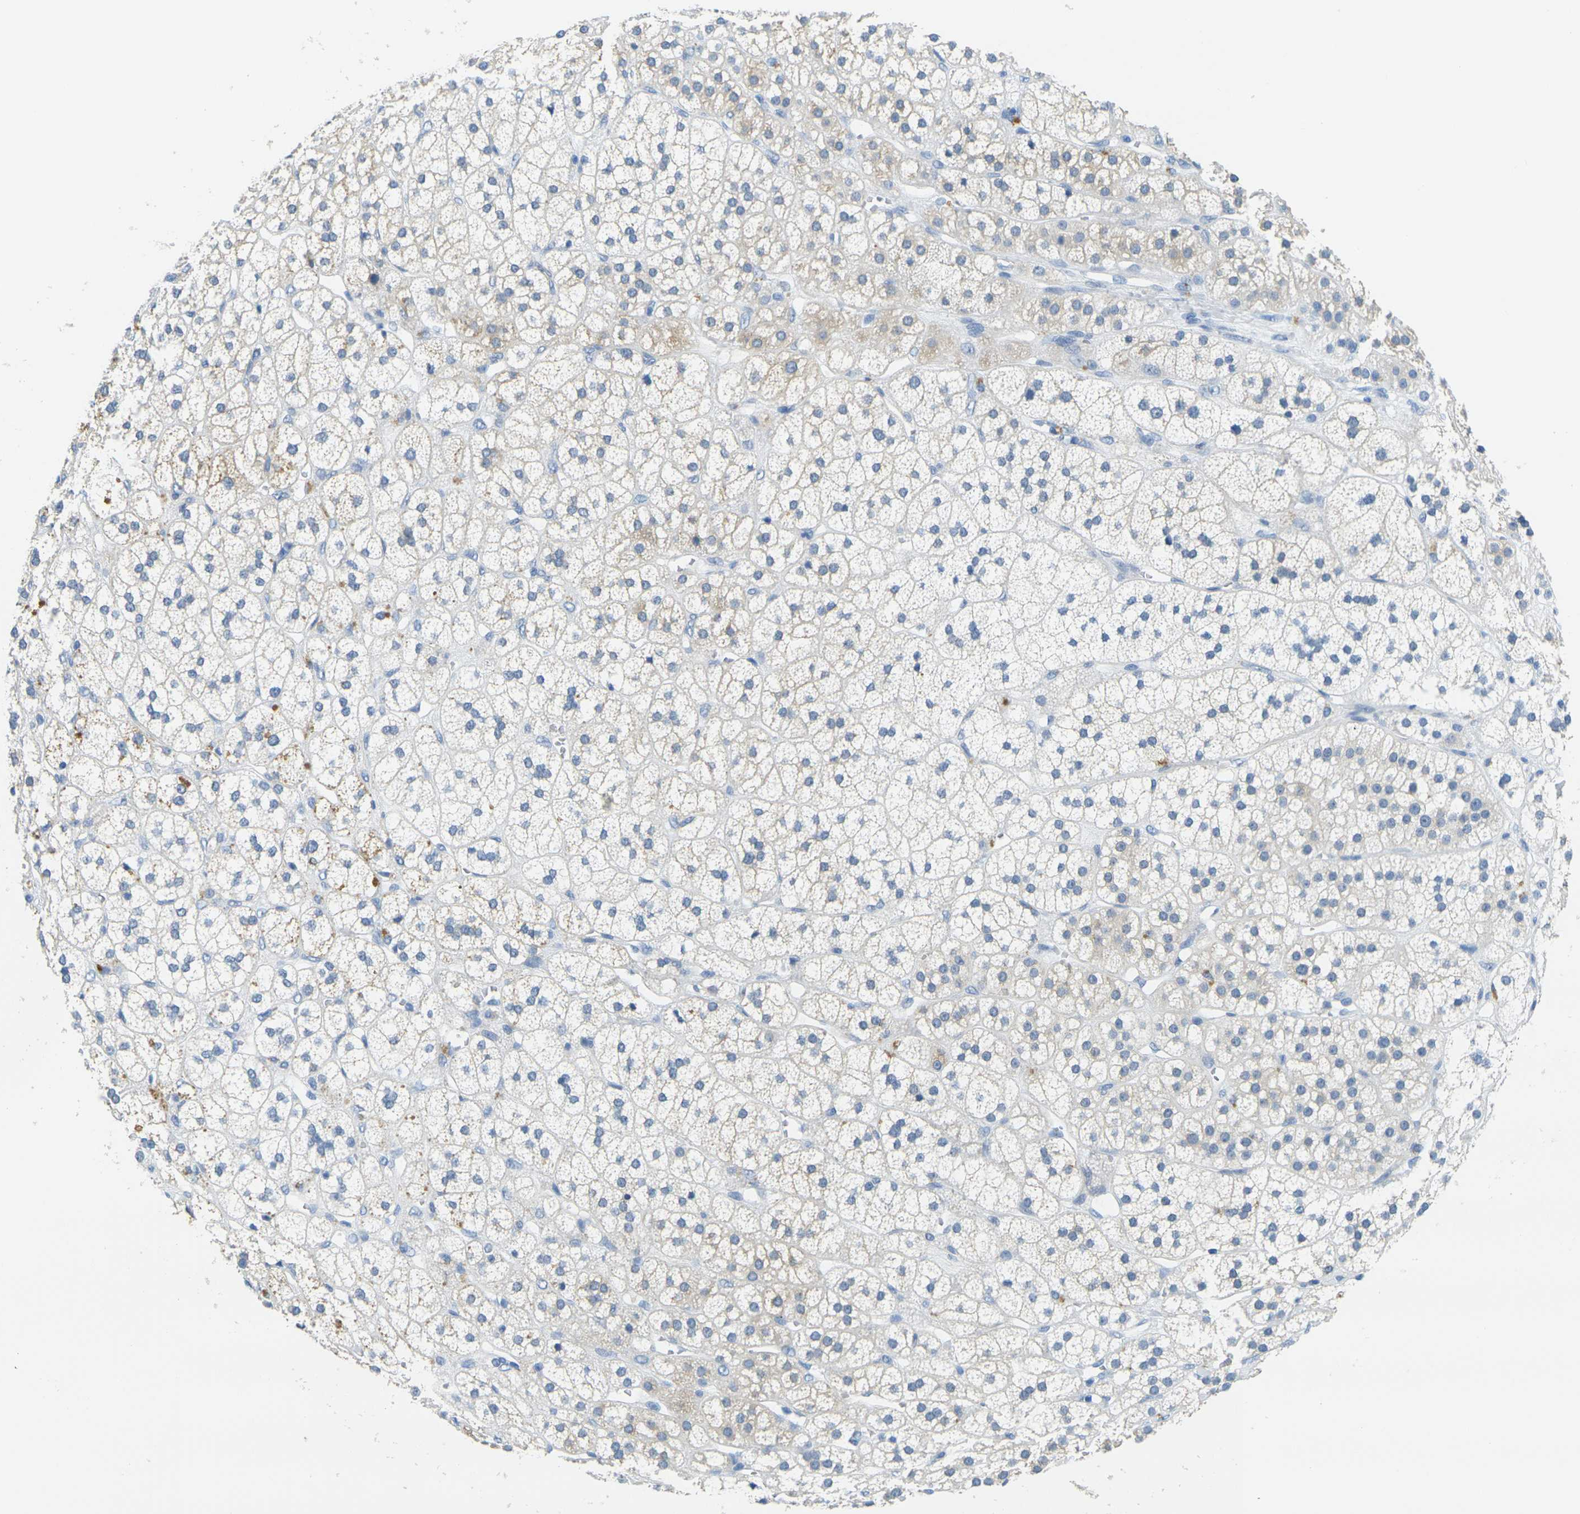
{"staining": {"intensity": "moderate", "quantity": "25%-75%", "location": "cytoplasmic/membranous"}, "tissue": "adrenal gland", "cell_type": "Glandular cells", "image_type": "normal", "snomed": [{"axis": "morphology", "description": "Normal tissue, NOS"}, {"axis": "topography", "description": "Adrenal gland"}], "caption": "Approximately 25%-75% of glandular cells in benign adrenal gland show moderate cytoplasmic/membranous protein staining as visualized by brown immunohistochemical staining.", "gene": "GPR15", "patient": {"sex": "male", "age": 56}}